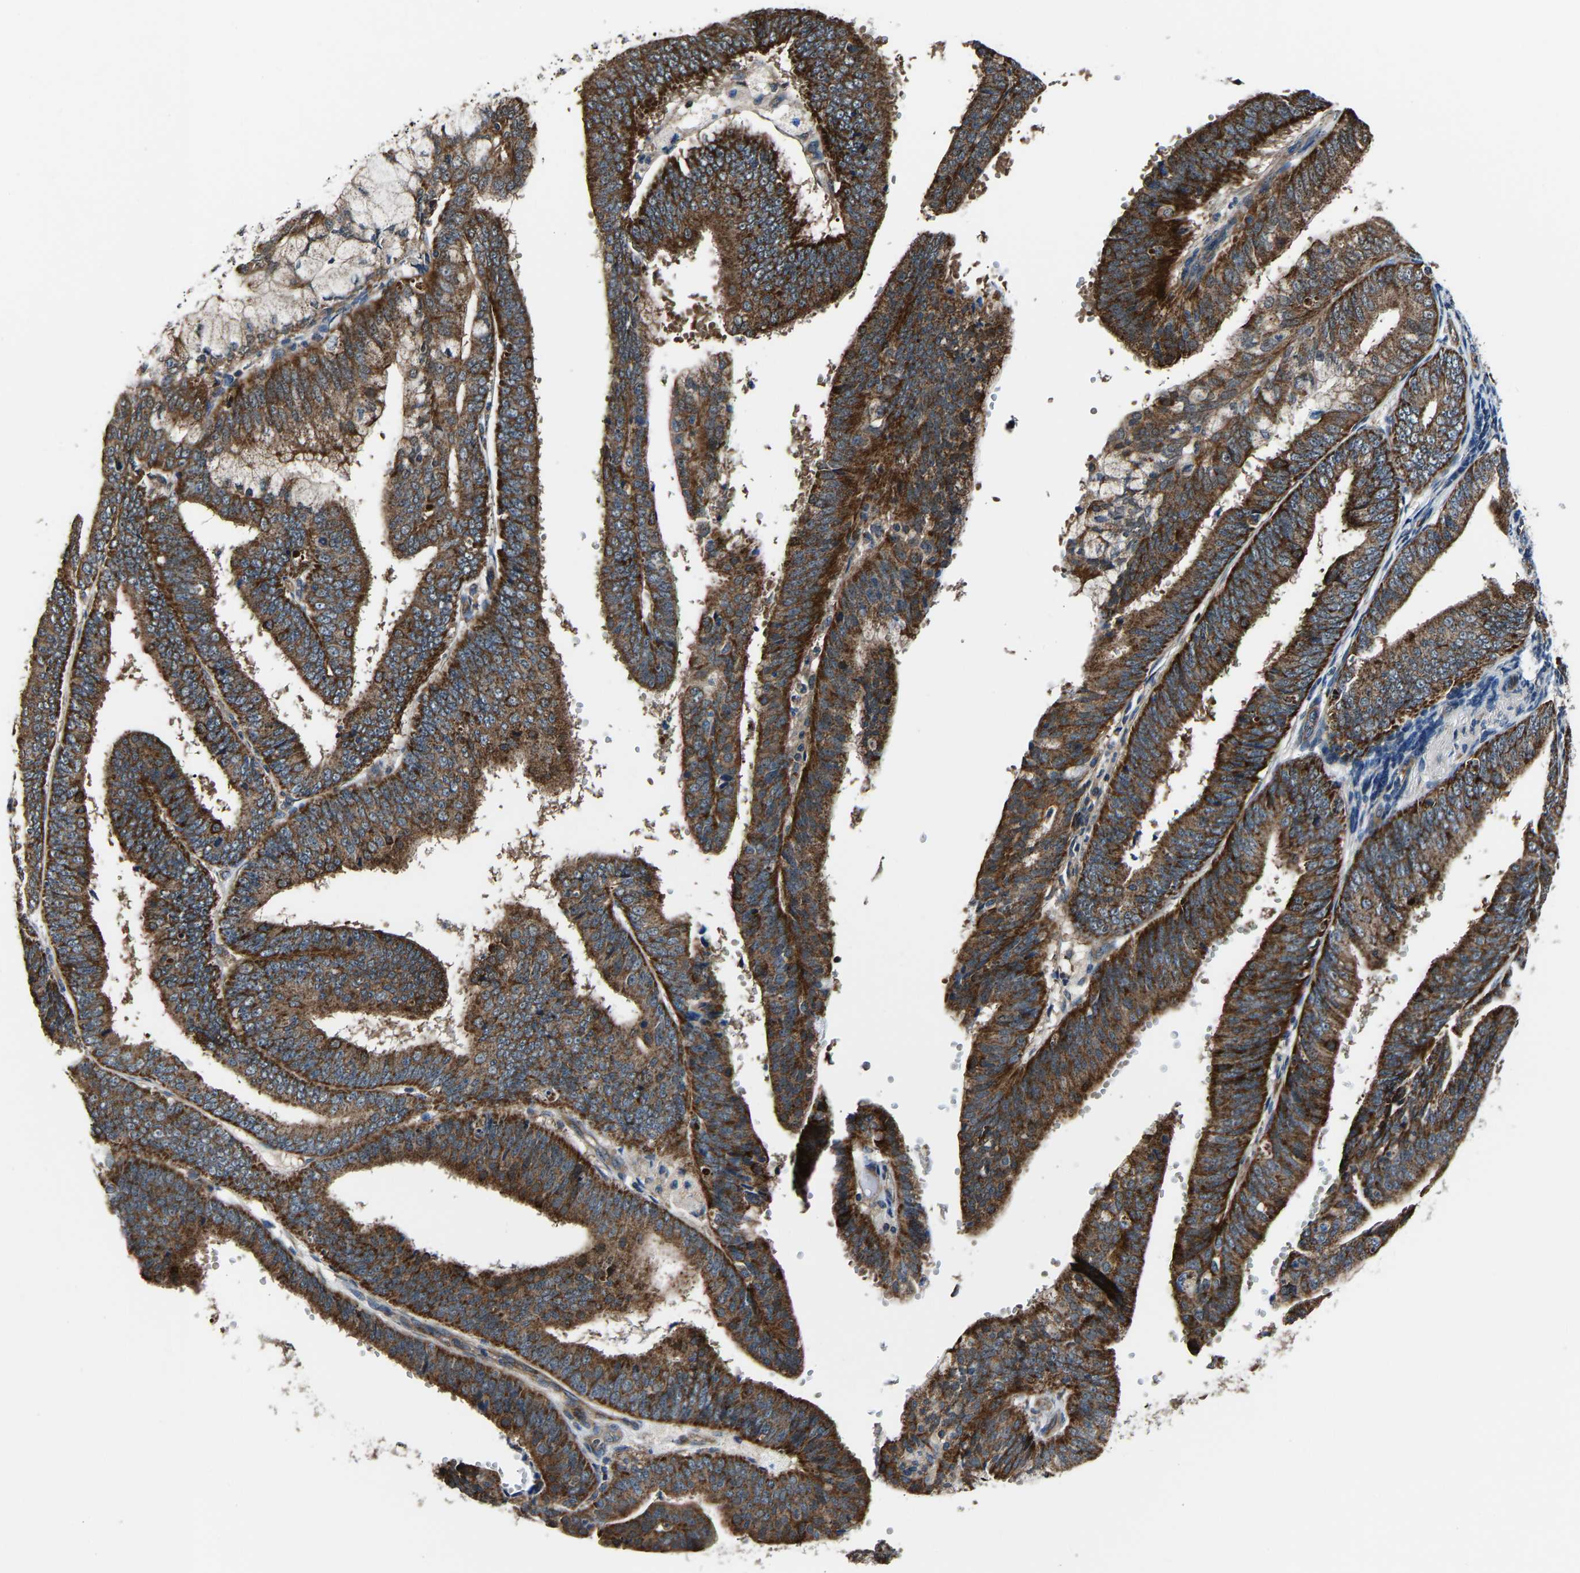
{"staining": {"intensity": "strong", "quantity": ">75%", "location": "cytoplasmic/membranous"}, "tissue": "endometrial cancer", "cell_type": "Tumor cells", "image_type": "cancer", "snomed": [{"axis": "morphology", "description": "Adenocarcinoma, NOS"}, {"axis": "topography", "description": "Endometrium"}], "caption": "Immunohistochemistry image of endometrial cancer stained for a protein (brown), which demonstrates high levels of strong cytoplasmic/membranous staining in about >75% of tumor cells.", "gene": "GGCT", "patient": {"sex": "female", "age": 63}}